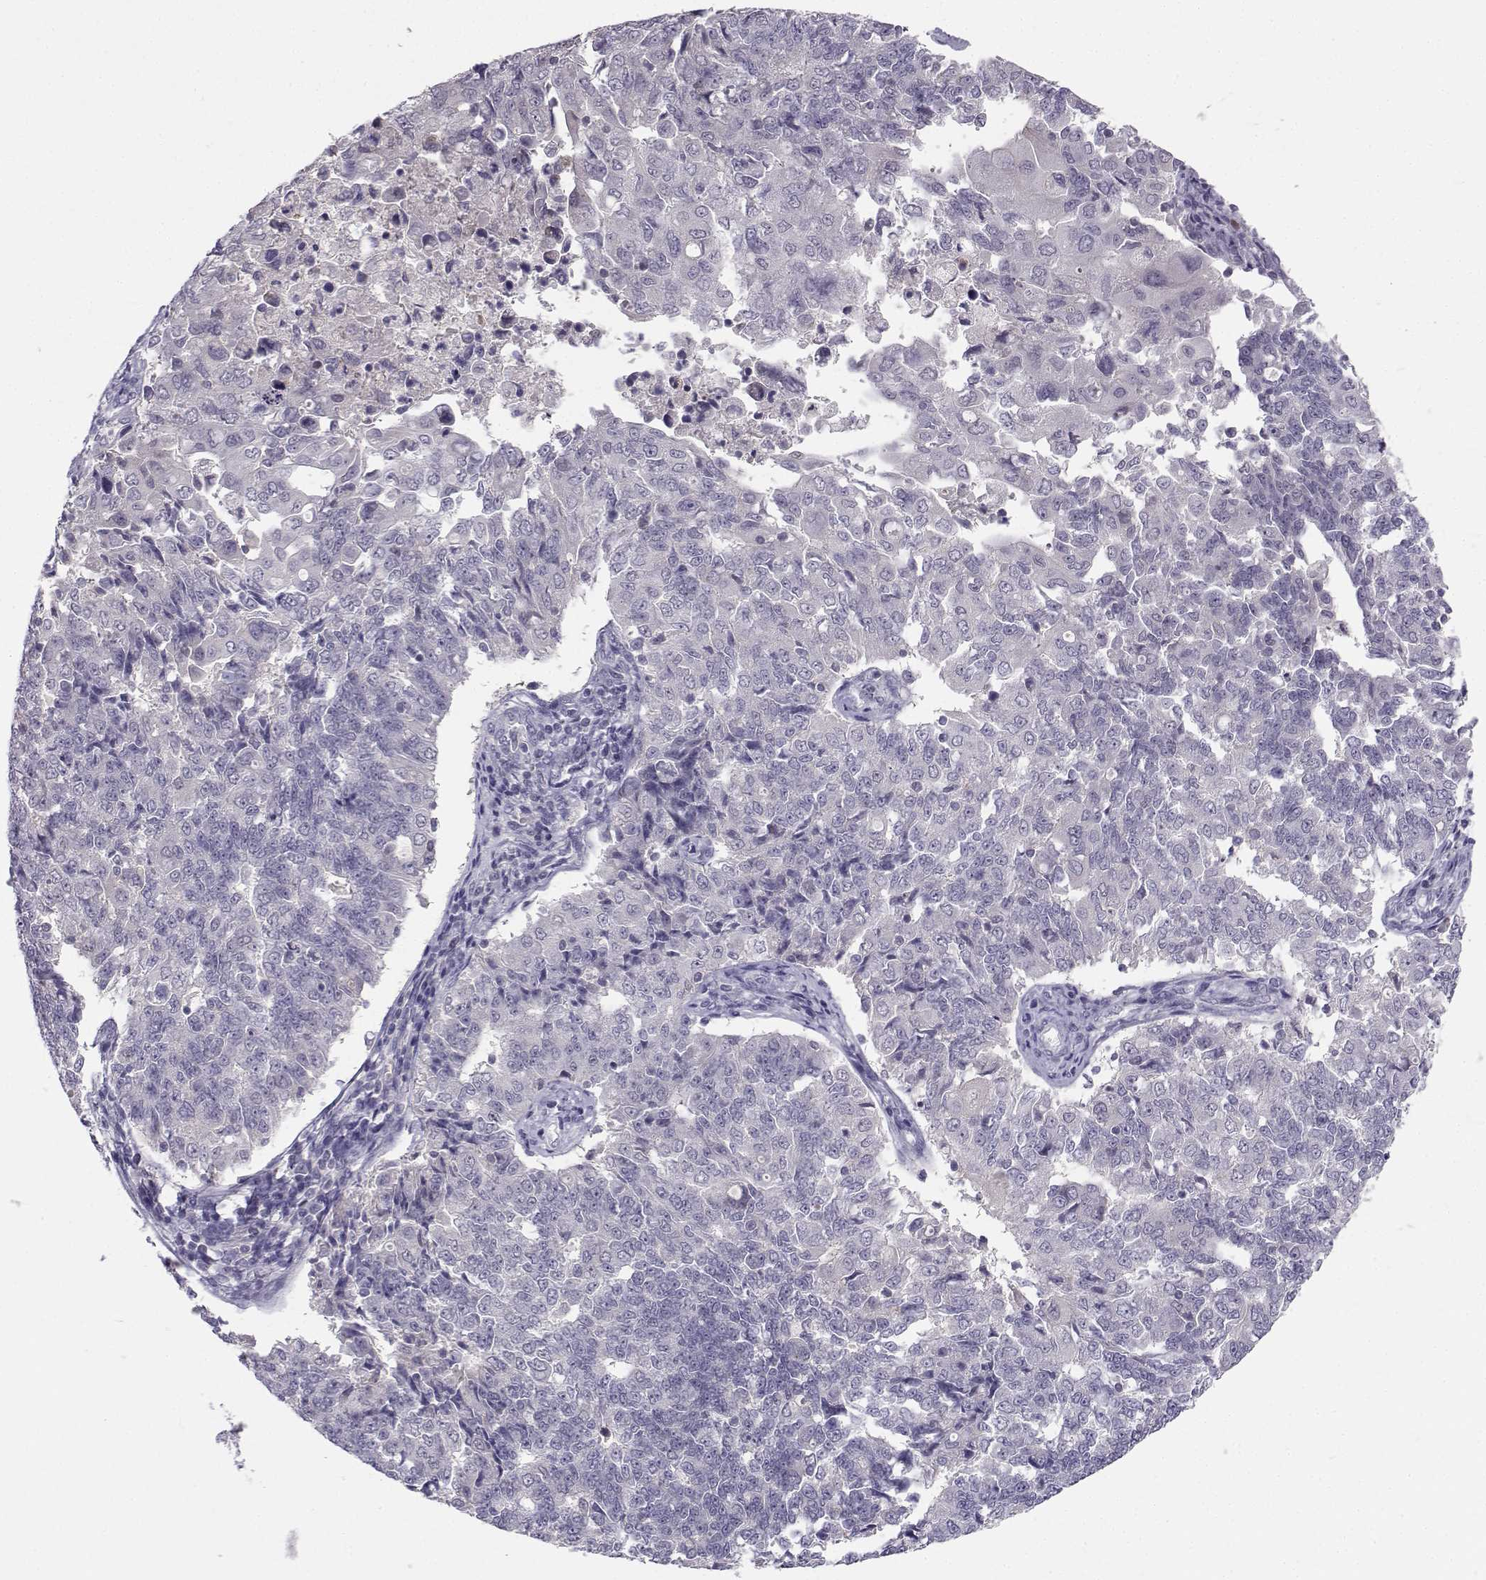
{"staining": {"intensity": "negative", "quantity": "none", "location": "none"}, "tissue": "endometrial cancer", "cell_type": "Tumor cells", "image_type": "cancer", "snomed": [{"axis": "morphology", "description": "Adenocarcinoma, NOS"}, {"axis": "topography", "description": "Endometrium"}], "caption": "This is a image of IHC staining of endometrial cancer, which shows no expression in tumor cells. (Immunohistochemistry, brightfield microscopy, high magnification).", "gene": "MROH7", "patient": {"sex": "female", "age": 43}}